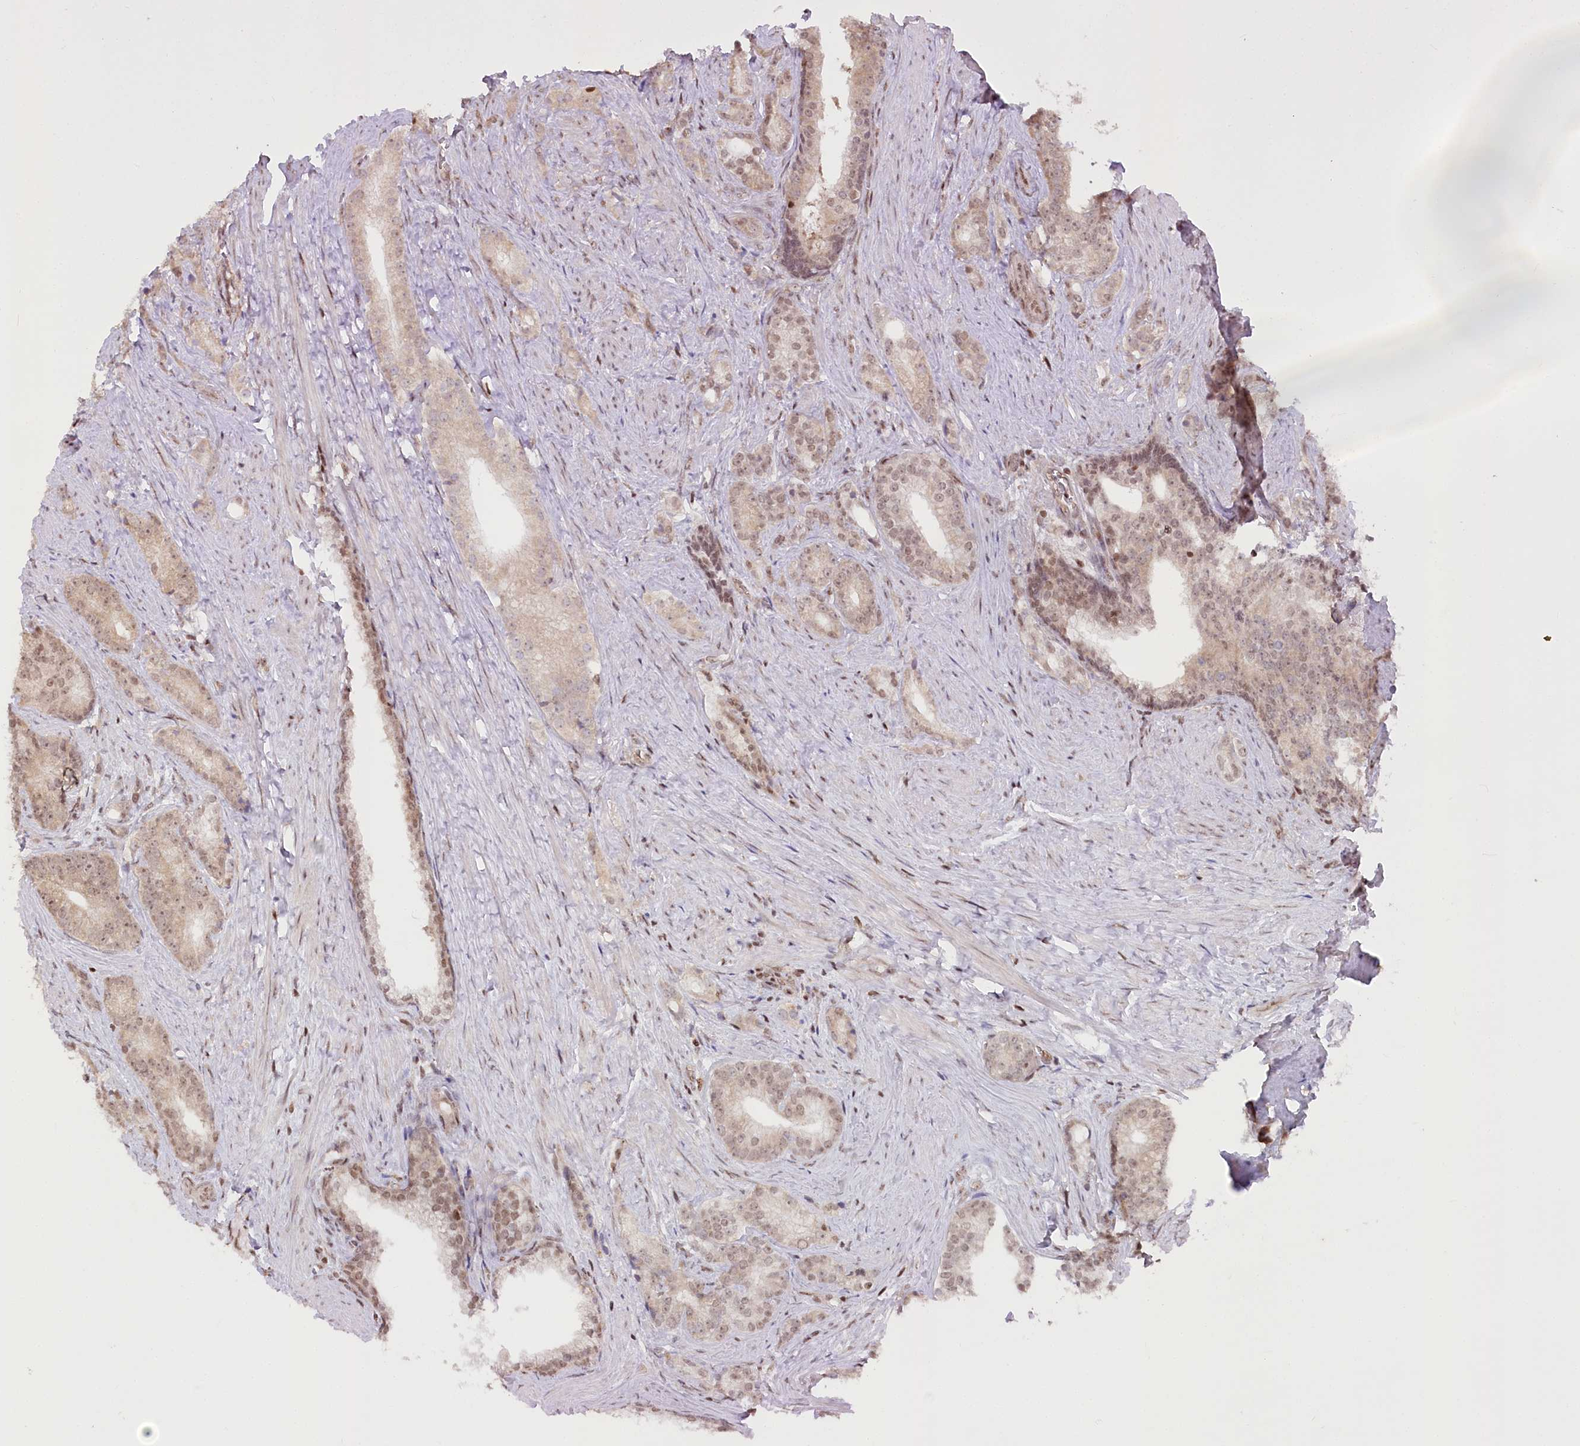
{"staining": {"intensity": "moderate", "quantity": "25%-75%", "location": "nuclear"}, "tissue": "prostate cancer", "cell_type": "Tumor cells", "image_type": "cancer", "snomed": [{"axis": "morphology", "description": "Adenocarcinoma, Low grade"}, {"axis": "topography", "description": "Prostate"}], "caption": "High-power microscopy captured an immunohistochemistry (IHC) image of adenocarcinoma (low-grade) (prostate), revealing moderate nuclear positivity in about 25%-75% of tumor cells.", "gene": "CGGBP1", "patient": {"sex": "male", "age": 71}}